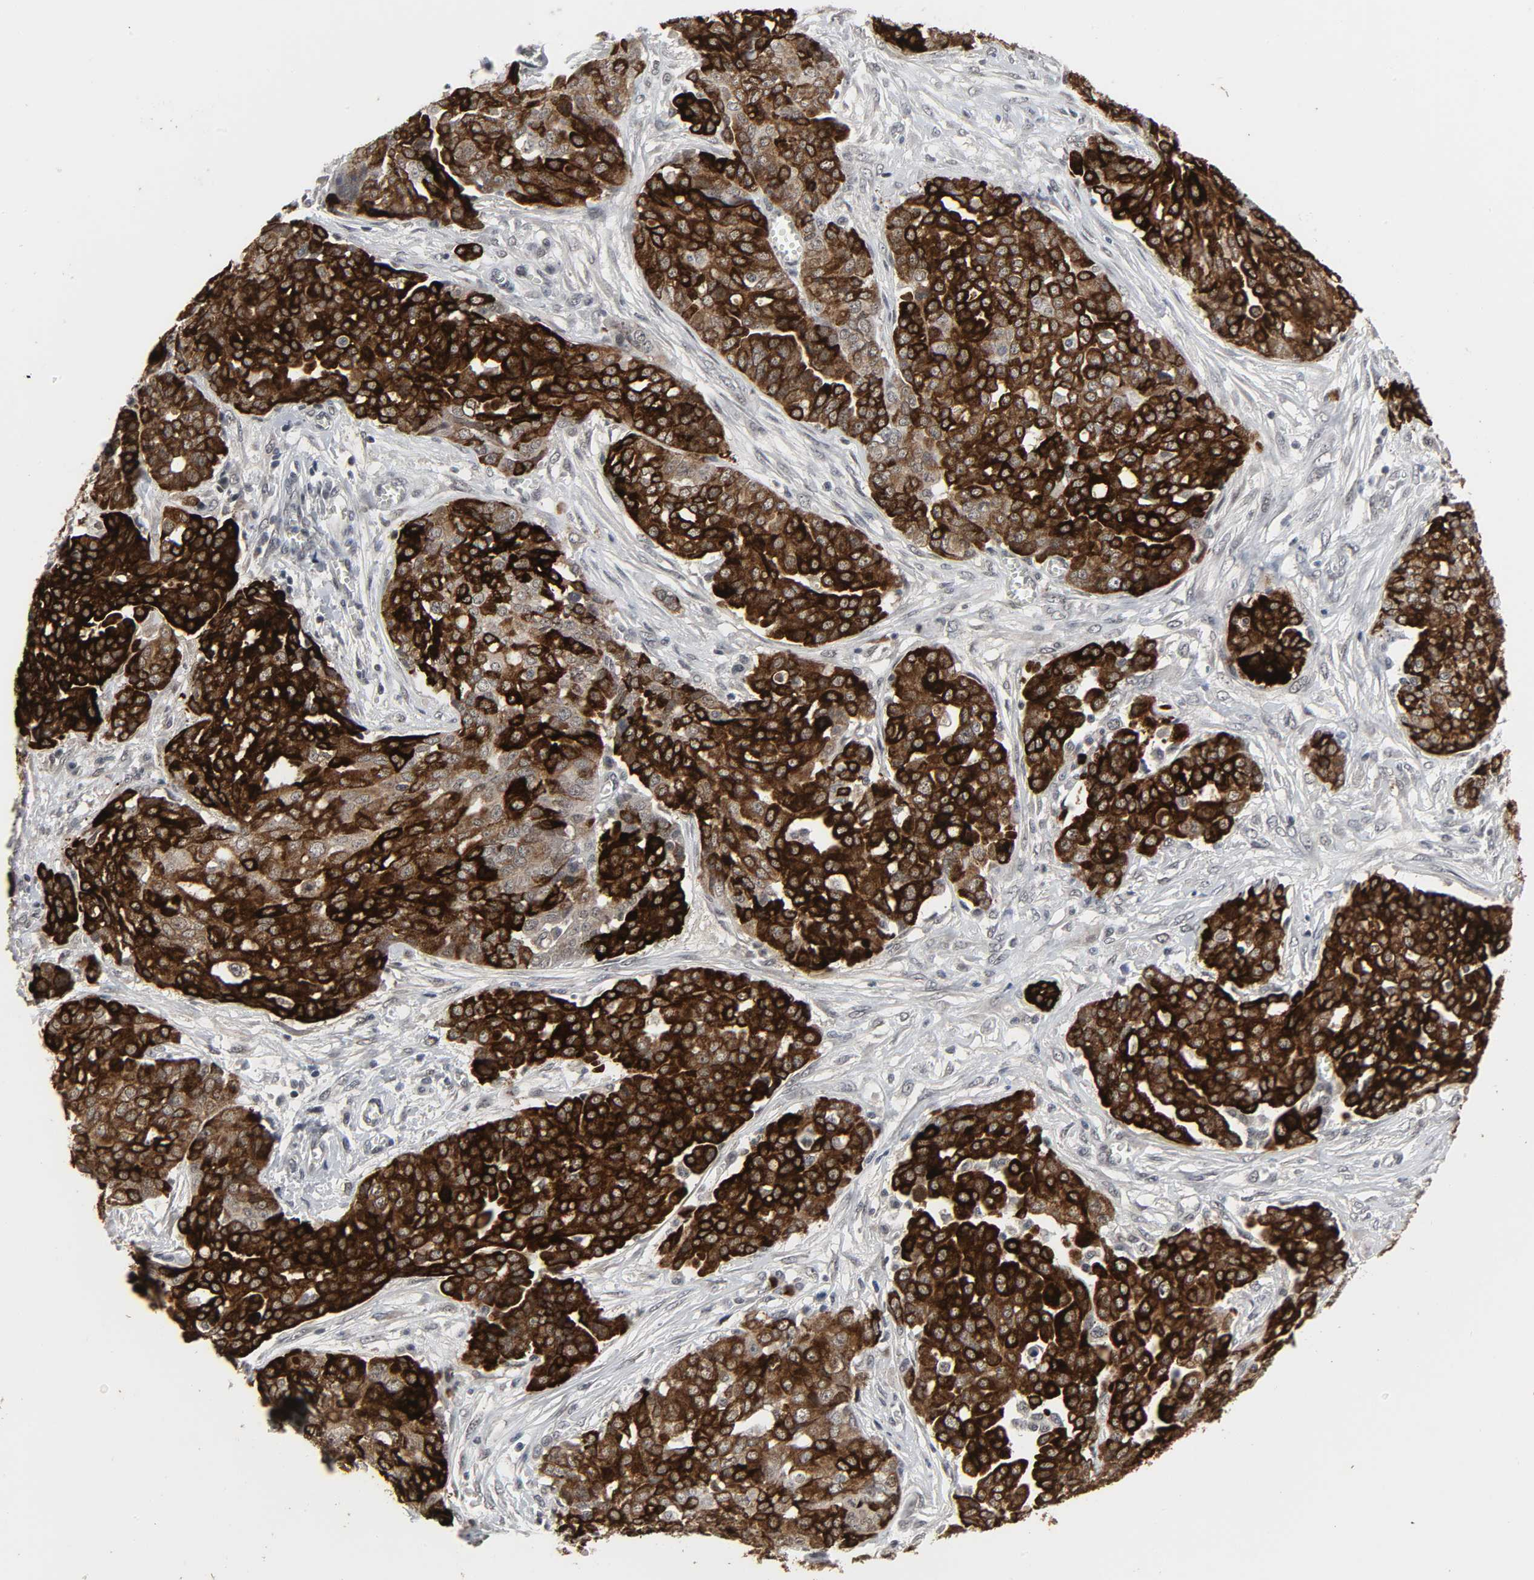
{"staining": {"intensity": "strong", "quantity": ">75%", "location": "cytoplasmic/membranous"}, "tissue": "ovarian cancer", "cell_type": "Tumor cells", "image_type": "cancer", "snomed": [{"axis": "morphology", "description": "Cystadenocarcinoma, serous, NOS"}, {"axis": "topography", "description": "Soft tissue"}, {"axis": "topography", "description": "Ovary"}], "caption": "Strong cytoplasmic/membranous protein staining is identified in about >75% of tumor cells in ovarian cancer (serous cystadenocarcinoma).", "gene": "MUC1", "patient": {"sex": "female", "age": 57}}